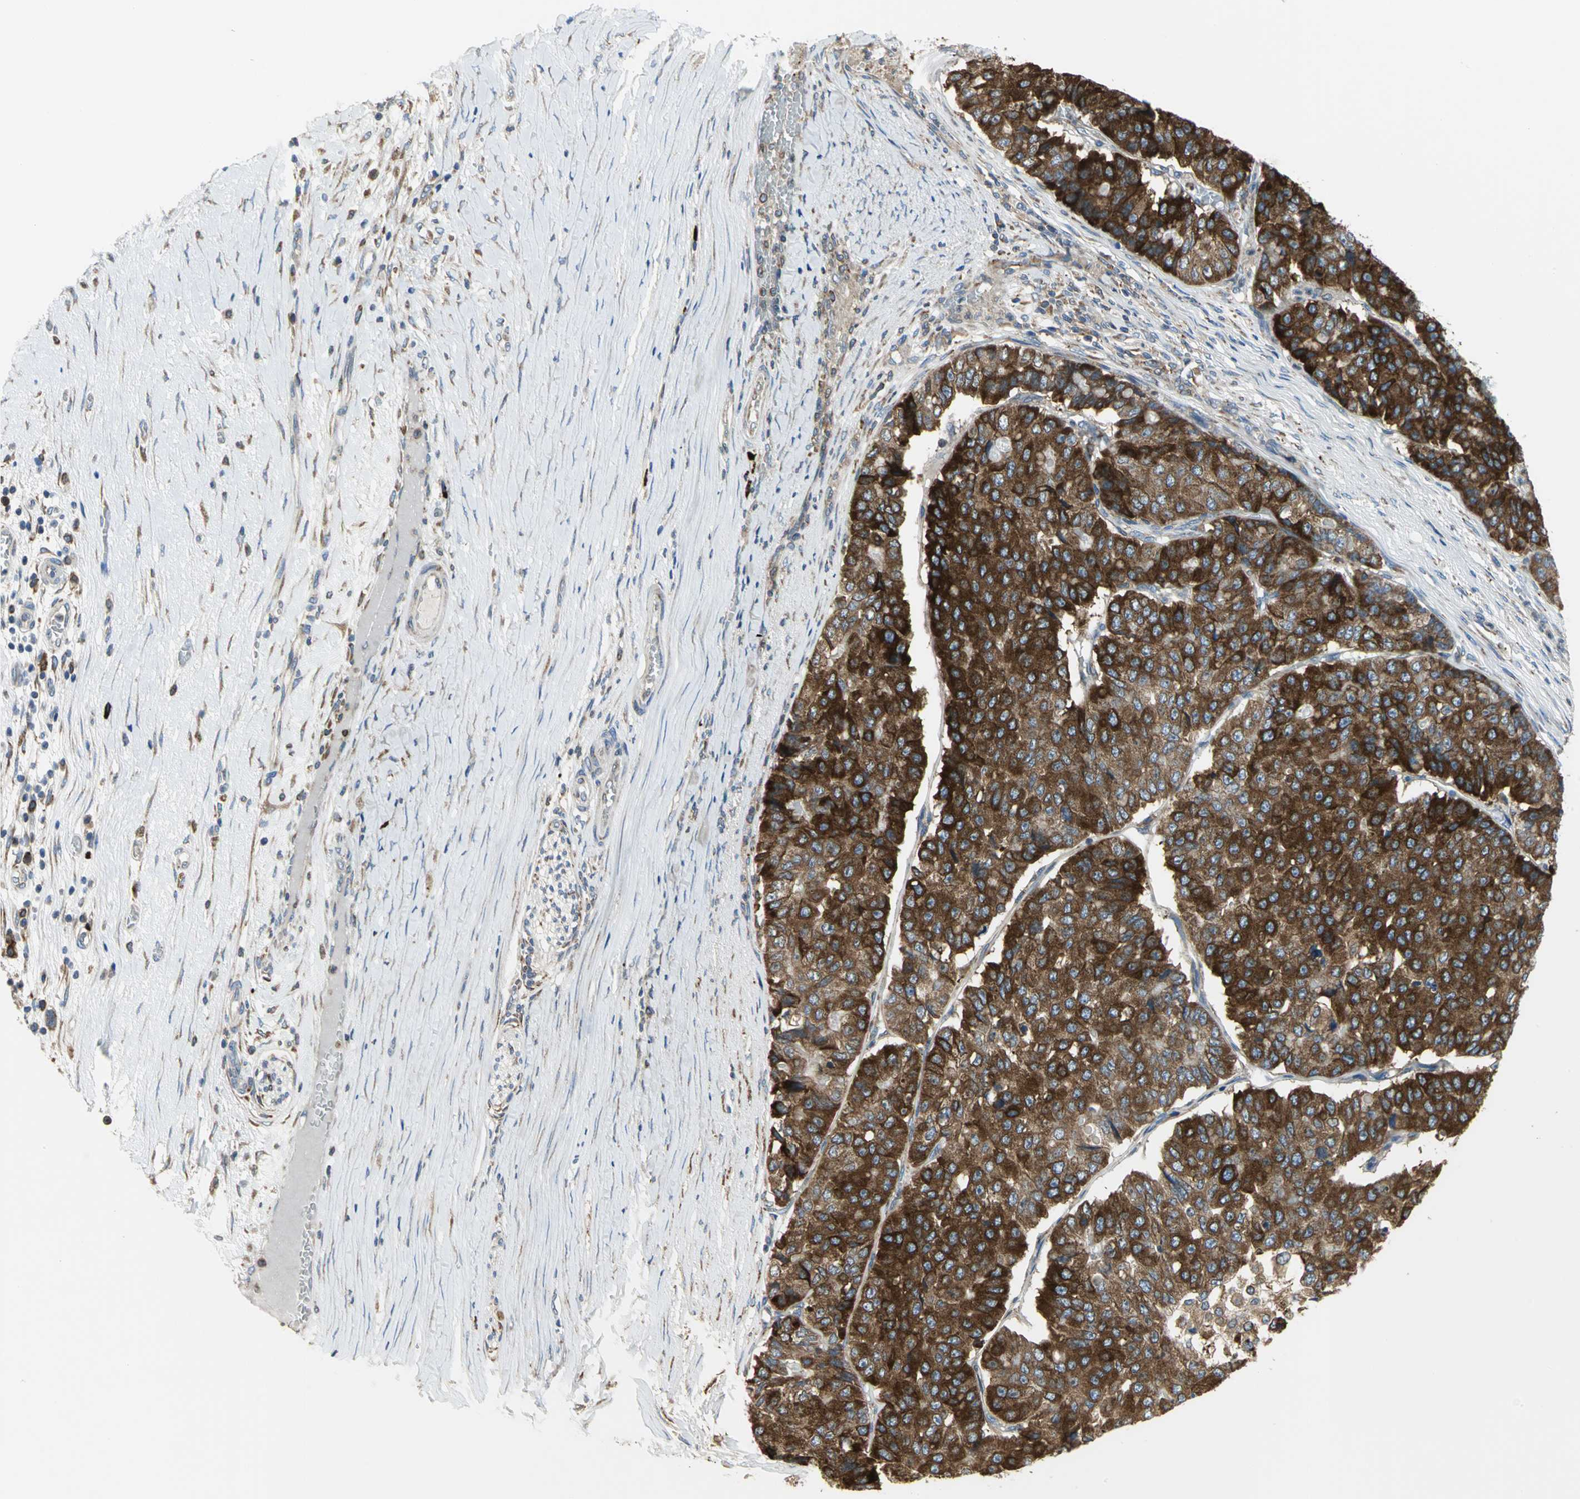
{"staining": {"intensity": "strong", "quantity": ">75%", "location": "cytoplasmic/membranous"}, "tissue": "pancreatic cancer", "cell_type": "Tumor cells", "image_type": "cancer", "snomed": [{"axis": "morphology", "description": "Adenocarcinoma, NOS"}, {"axis": "topography", "description": "Pancreas"}], "caption": "Pancreatic cancer was stained to show a protein in brown. There is high levels of strong cytoplasmic/membranous positivity in approximately >75% of tumor cells.", "gene": "SDF2L1", "patient": {"sex": "male", "age": 50}}